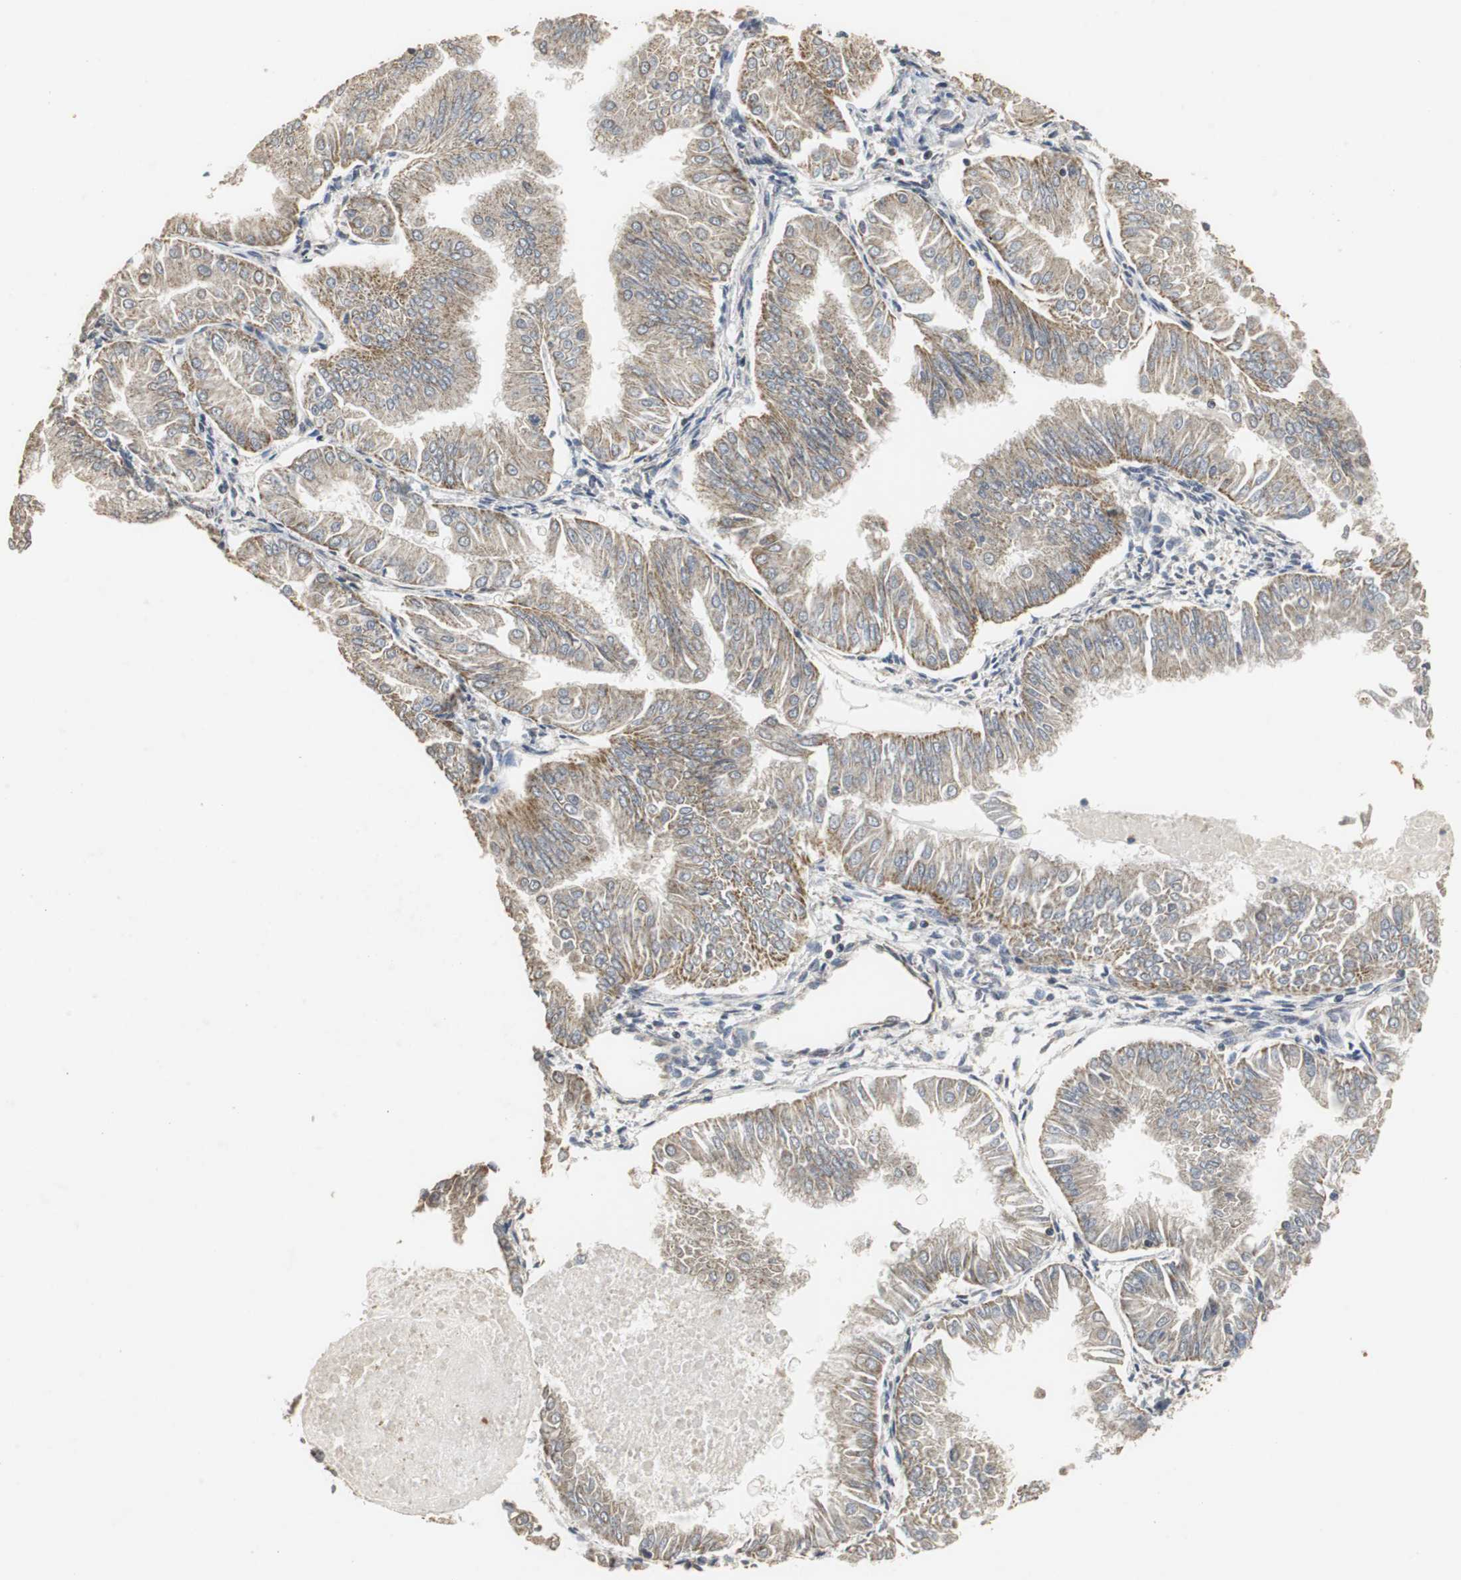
{"staining": {"intensity": "weak", "quantity": "25%-75%", "location": "cytoplasmic/membranous"}, "tissue": "endometrial cancer", "cell_type": "Tumor cells", "image_type": "cancer", "snomed": [{"axis": "morphology", "description": "Adenocarcinoma, NOS"}, {"axis": "topography", "description": "Endometrium"}], "caption": "Brown immunohistochemical staining in endometrial cancer reveals weak cytoplasmic/membranous staining in approximately 25%-75% of tumor cells. Using DAB (brown) and hematoxylin (blue) stains, captured at high magnification using brightfield microscopy.", "gene": "NNT", "patient": {"sex": "female", "age": 53}}